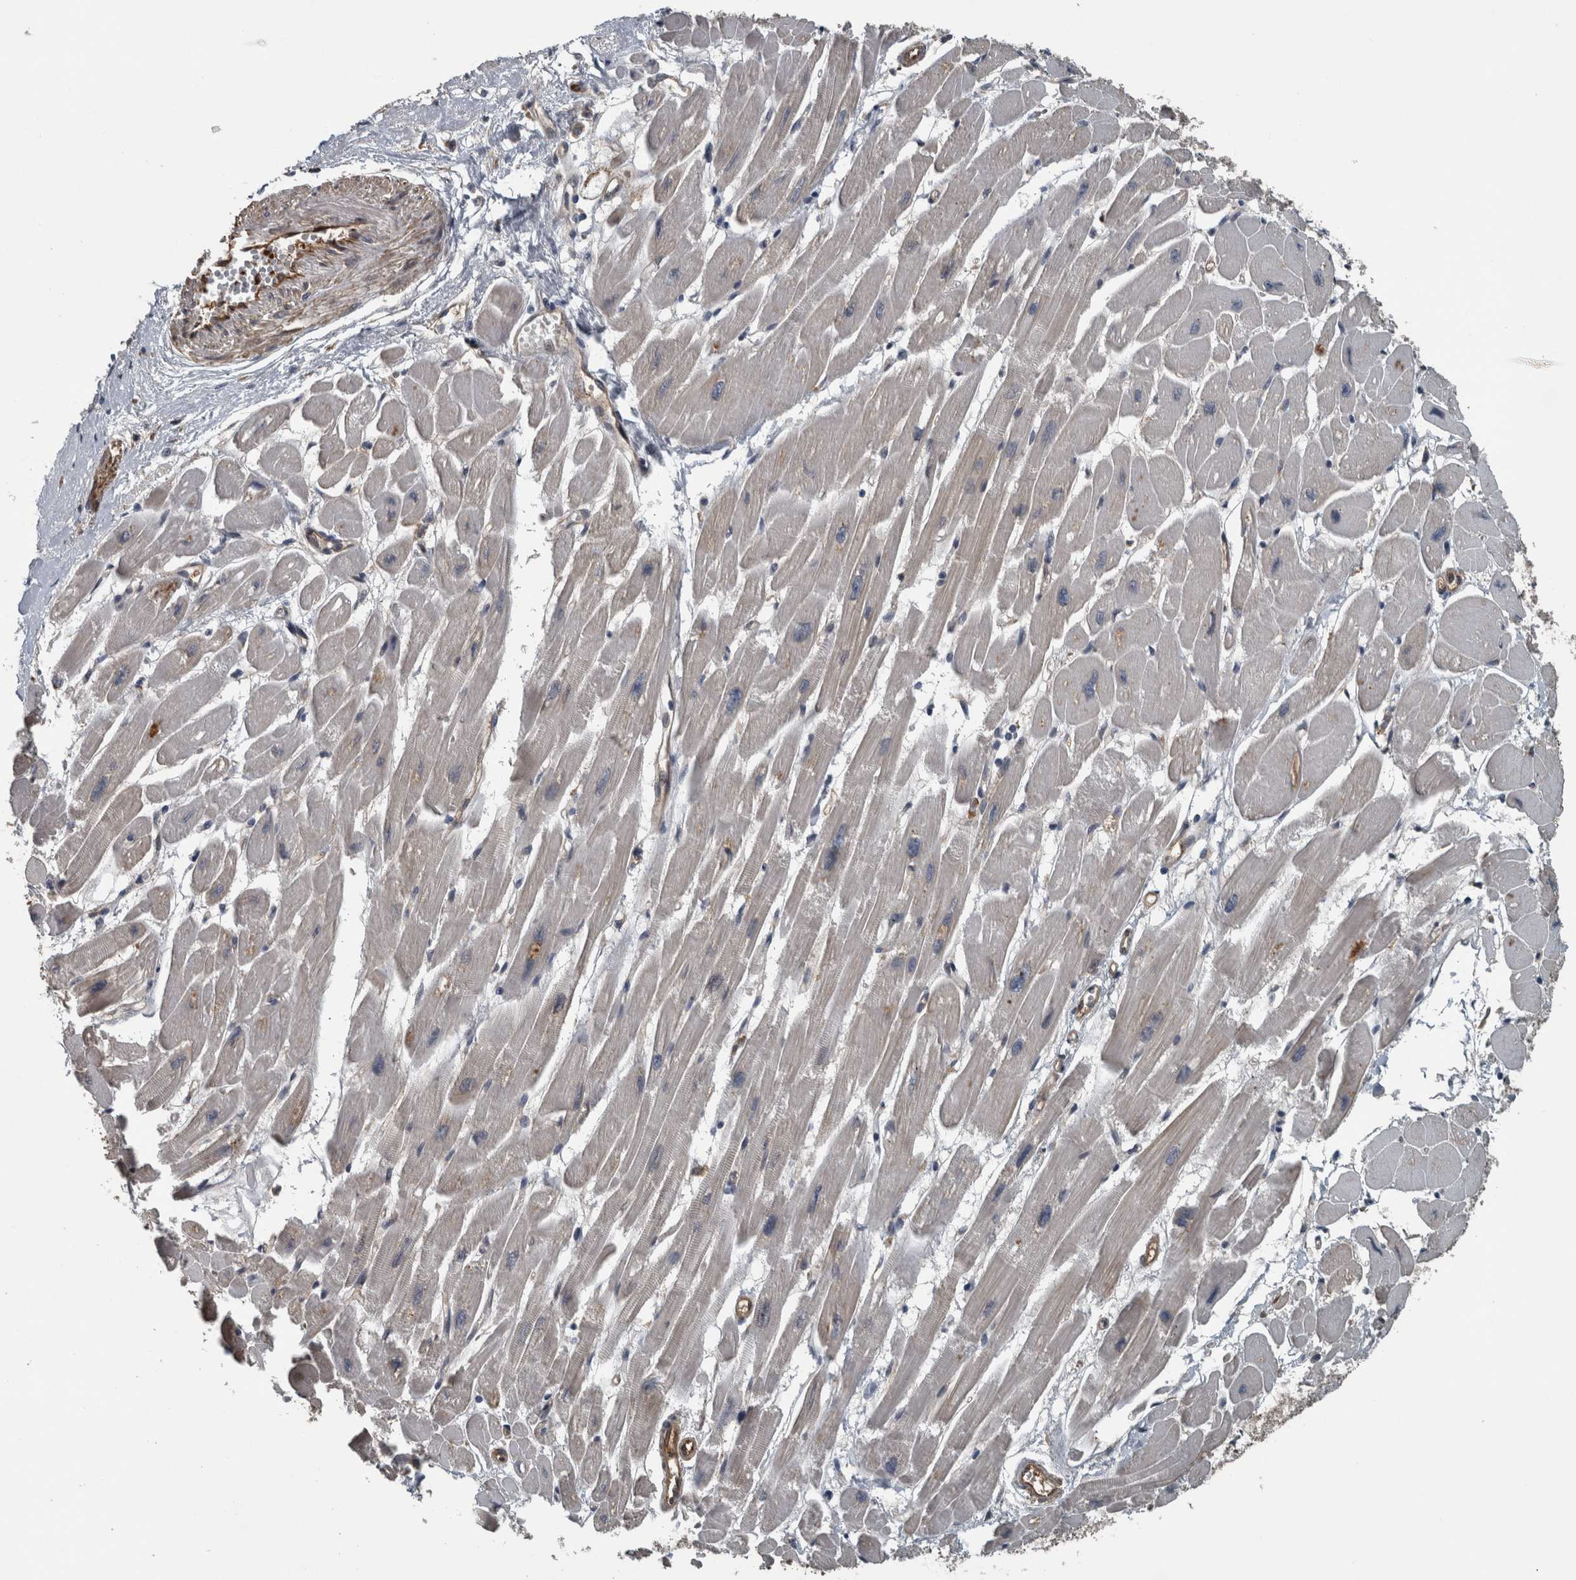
{"staining": {"intensity": "weak", "quantity": "<25%", "location": "cytoplasmic/membranous"}, "tissue": "heart muscle", "cell_type": "Cardiomyocytes", "image_type": "normal", "snomed": [{"axis": "morphology", "description": "Normal tissue, NOS"}, {"axis": "topography", "description": "Heart"}], "caption": "The immunohistochemistry photomicrograph has no significant staining in cardiomyocytes of heart muscle.", "gene": "EXOC8", "patient": {"sex": "female", "age": 54}}